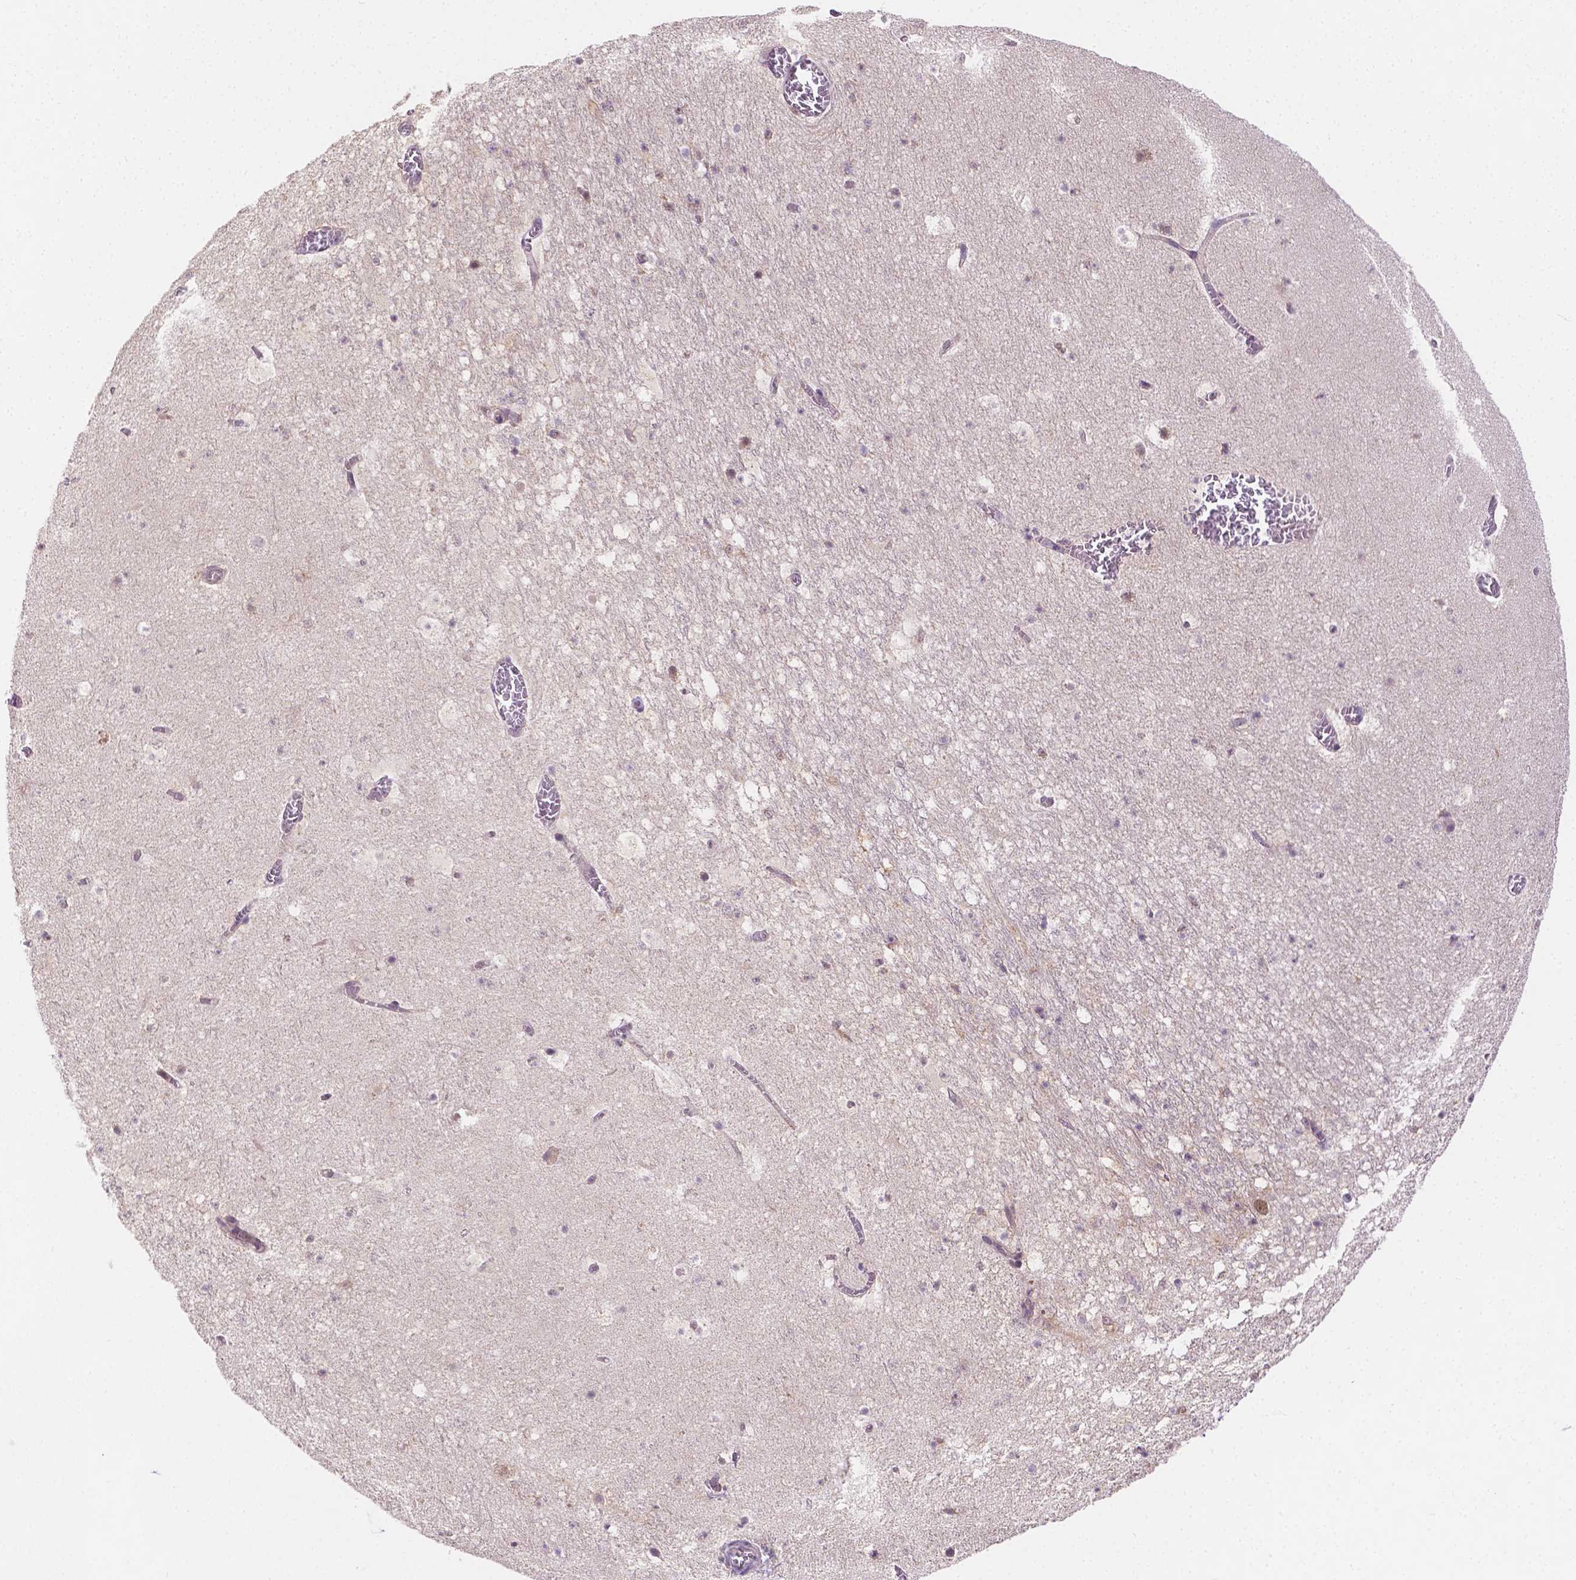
{"staining": {"intensity": "negative", "quantity": "none", "location": "none"}, "tissue": "hippocampus", "cell_type": "Glial cells", "image_type": "normal", "snomed": [{"axis": "morphology", "description": "Normal tissue, NOS"}, {"axis": "topography", "description": "Hippocampus"}], "caption": "This histopathology image is of normal hippocampus stained with IHC to label a protein in brown with the nuclei are counter-stained blue. There is no staining in glial cells. (DAB immunohistochemistry (IHC) visualized using brightfield microscopy, high magnification).", "gene": "ZNRD2", "patient": {"sex": "female", "age": 42}}